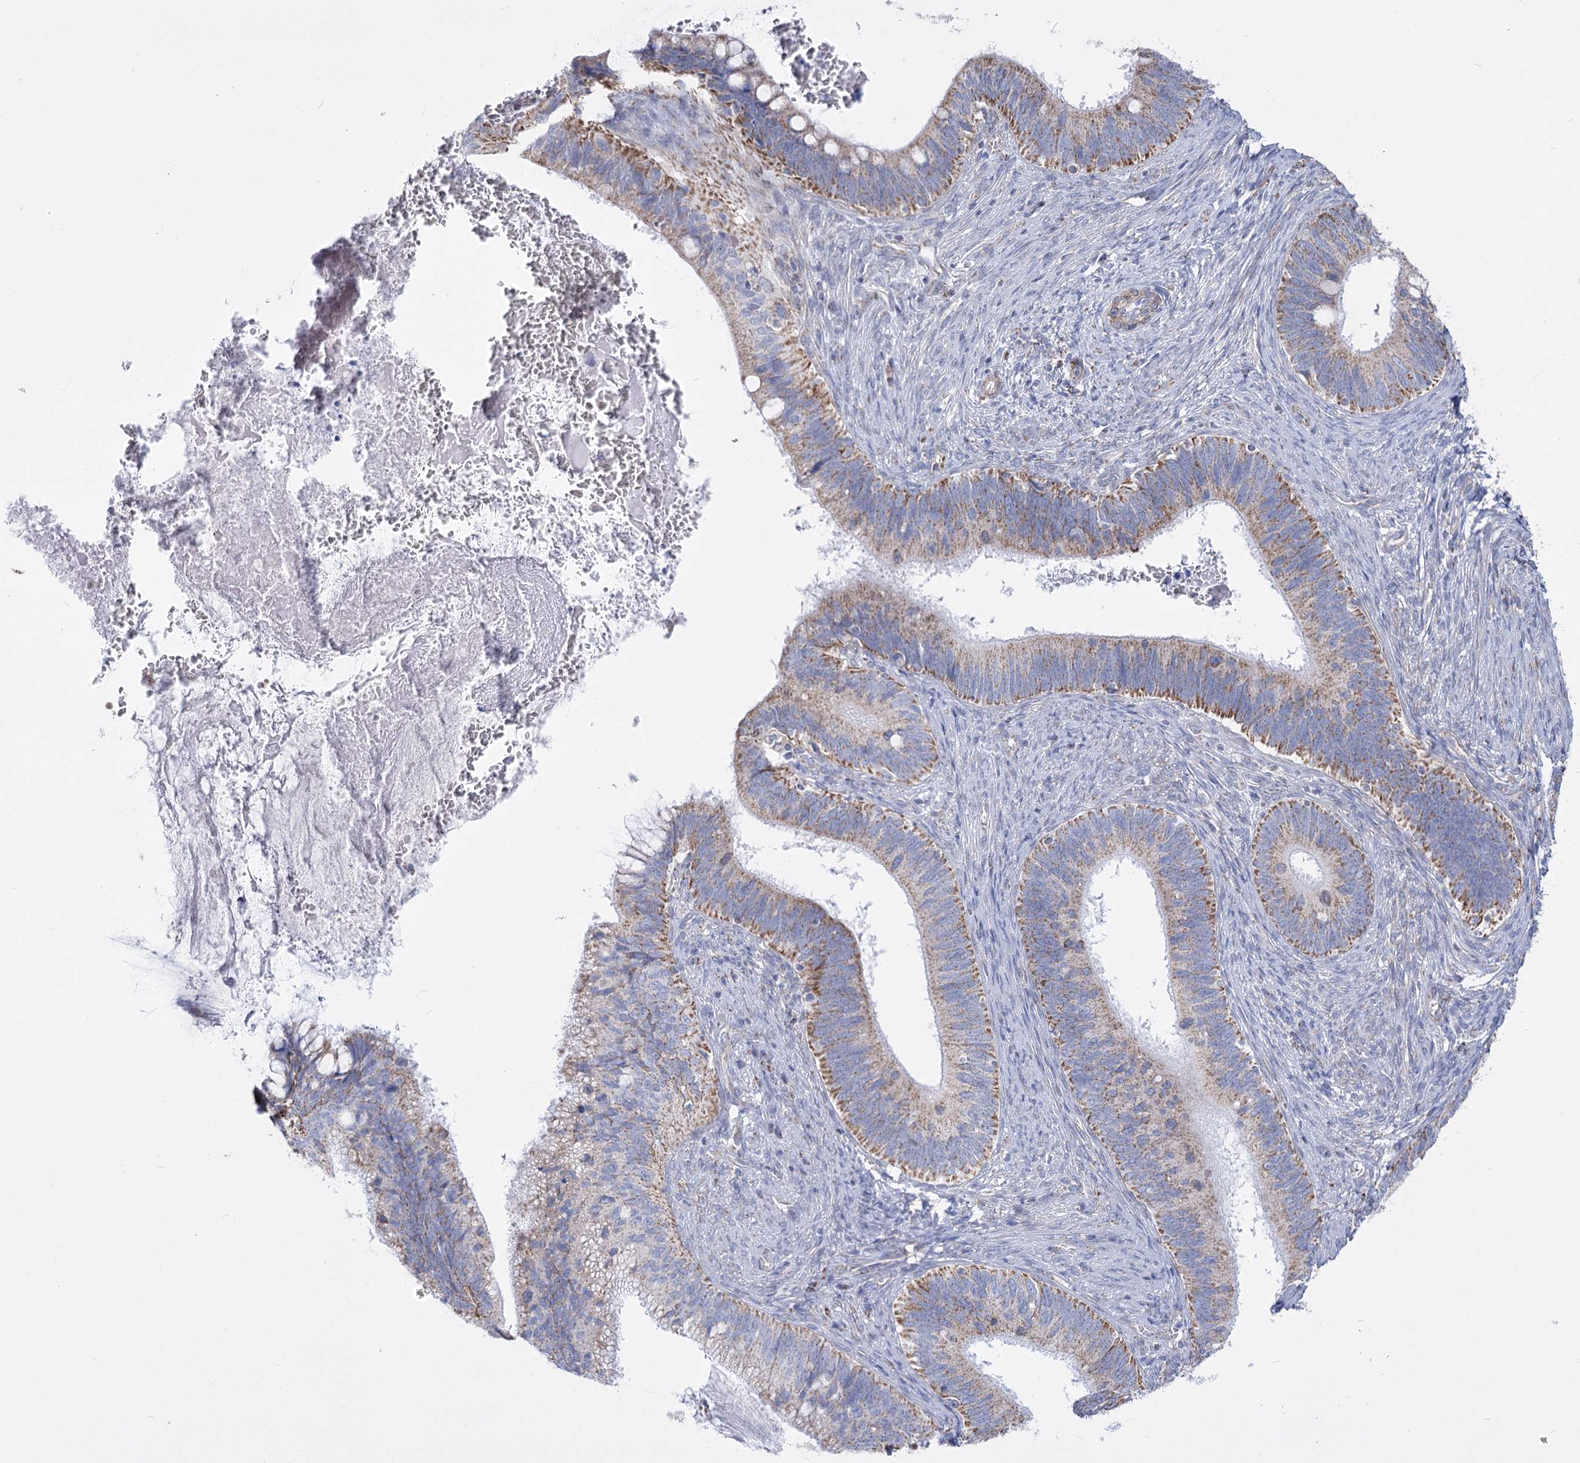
{"staining": {"intensity": "moderate", "quantity": ">75%", "location": "cytoplasmic/membranous"}, "tissue": "cervical cancer", "cell_type": "Tumor cells", "image_type": "cancer", "snomed": [{"axis": "morphology", "description": "Adenocarcinoma, NOS"}, {"axis": "topography", "description": "Cervix"}], "caption": "Brown immunohistochemical staining in cervical cancer displays moderate cytoplasmic/membranous positivity in approximately >75% of tumor cells.", "gene": "PDHB", "patient": {"sex": "female", "age": 42}}